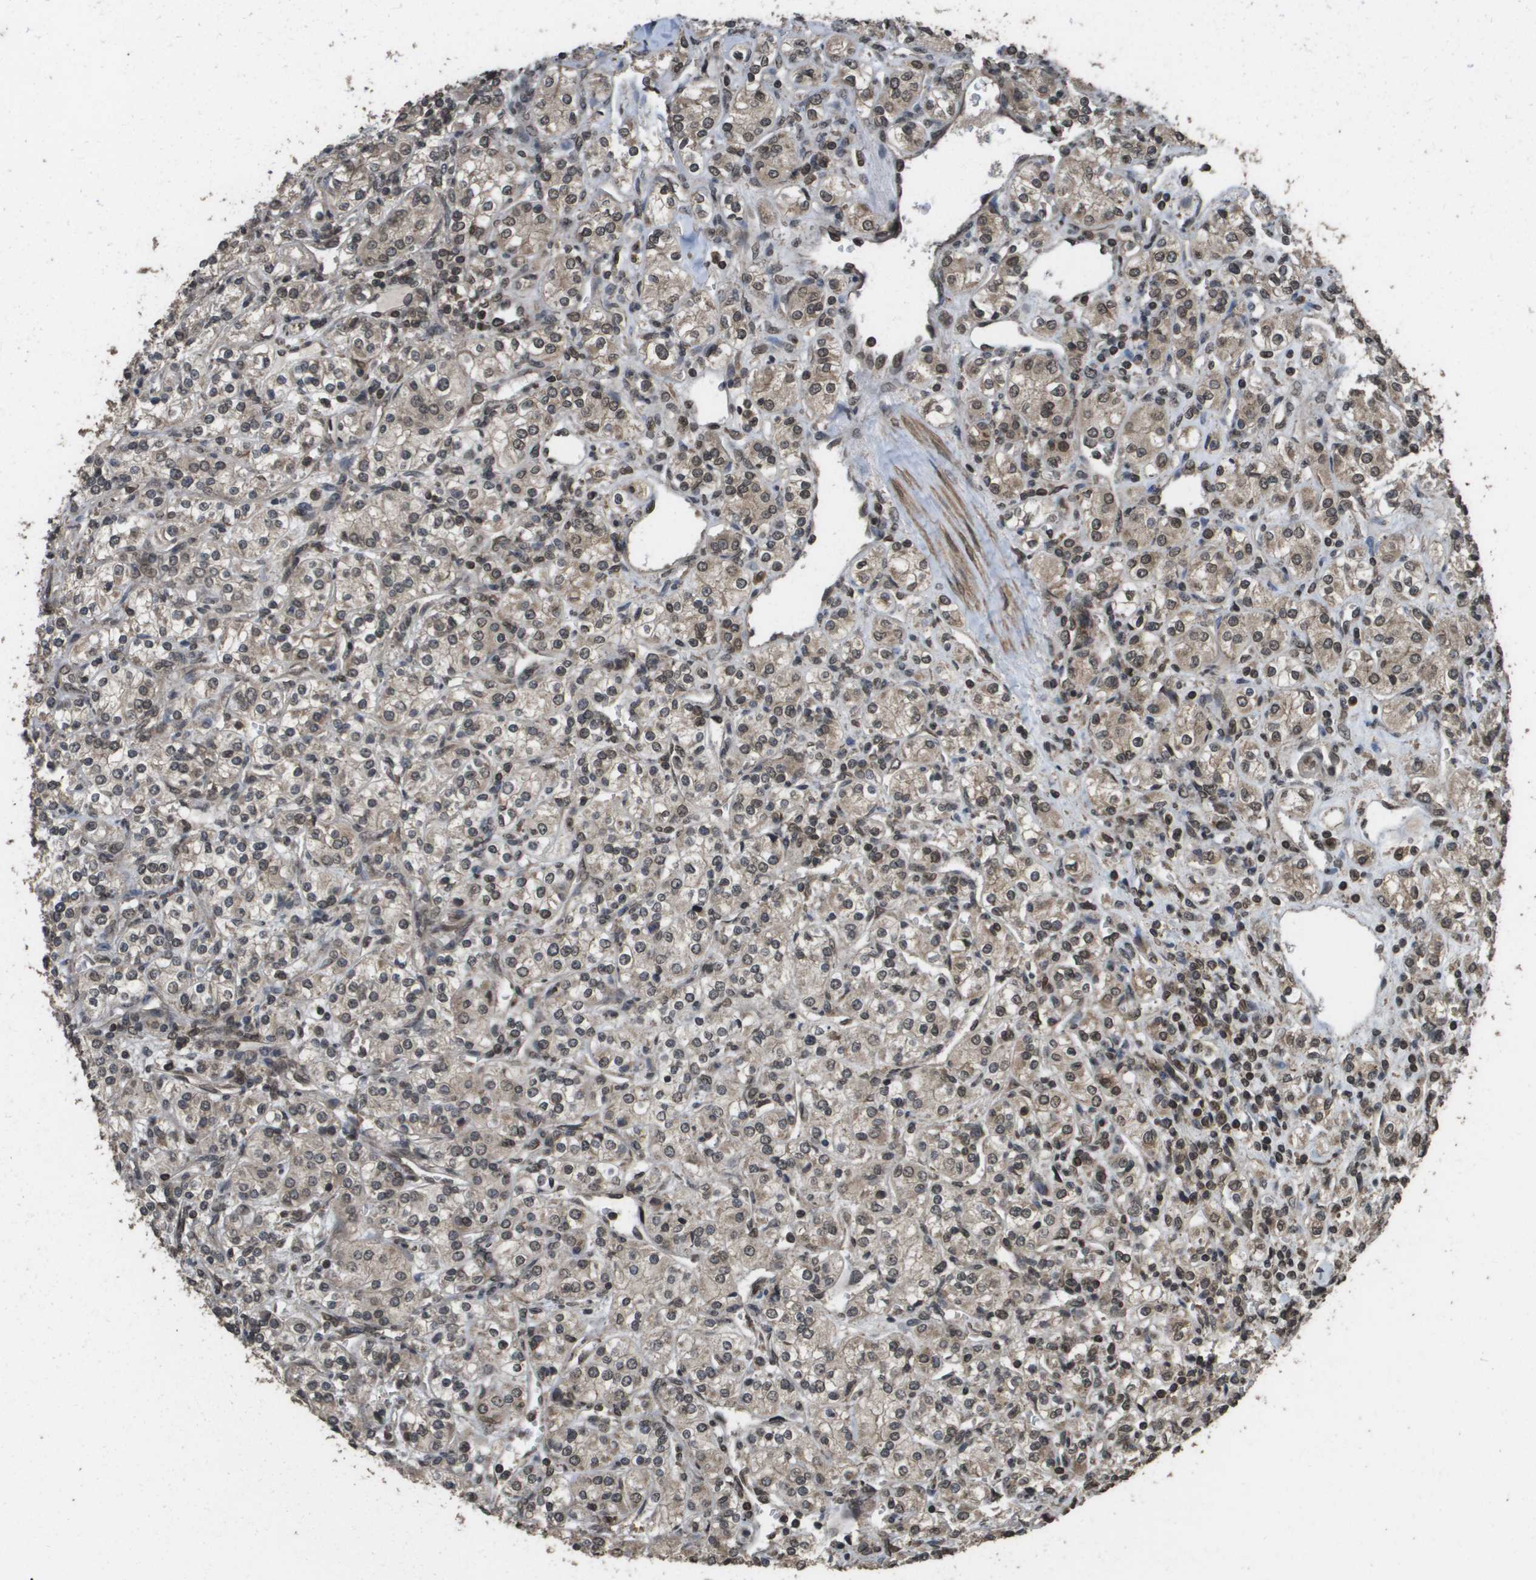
{"staining": {"intensity": "moderate", "quantity": "25%-75%", "location": "cytoplasmic/membranous,nuclear"}, "tissue": "renal cancer", "cell_type": "Tumor cells", "image_type": "cancer", "snomed": [{"axis": "morphology", "description": "Adenocarcinoma, NOS"}, {"axis": "topography", "description": "Kidney"}], "caption": "Brown immunohistochemical staining in human adenocarcinoma (renal) exhibits moderate cytoplasmic/membranous and nuclear expression in about 25%-75% of tumor cells.", "gene": "AXIN2", "patient": {"sex": "male", "age": 77}}